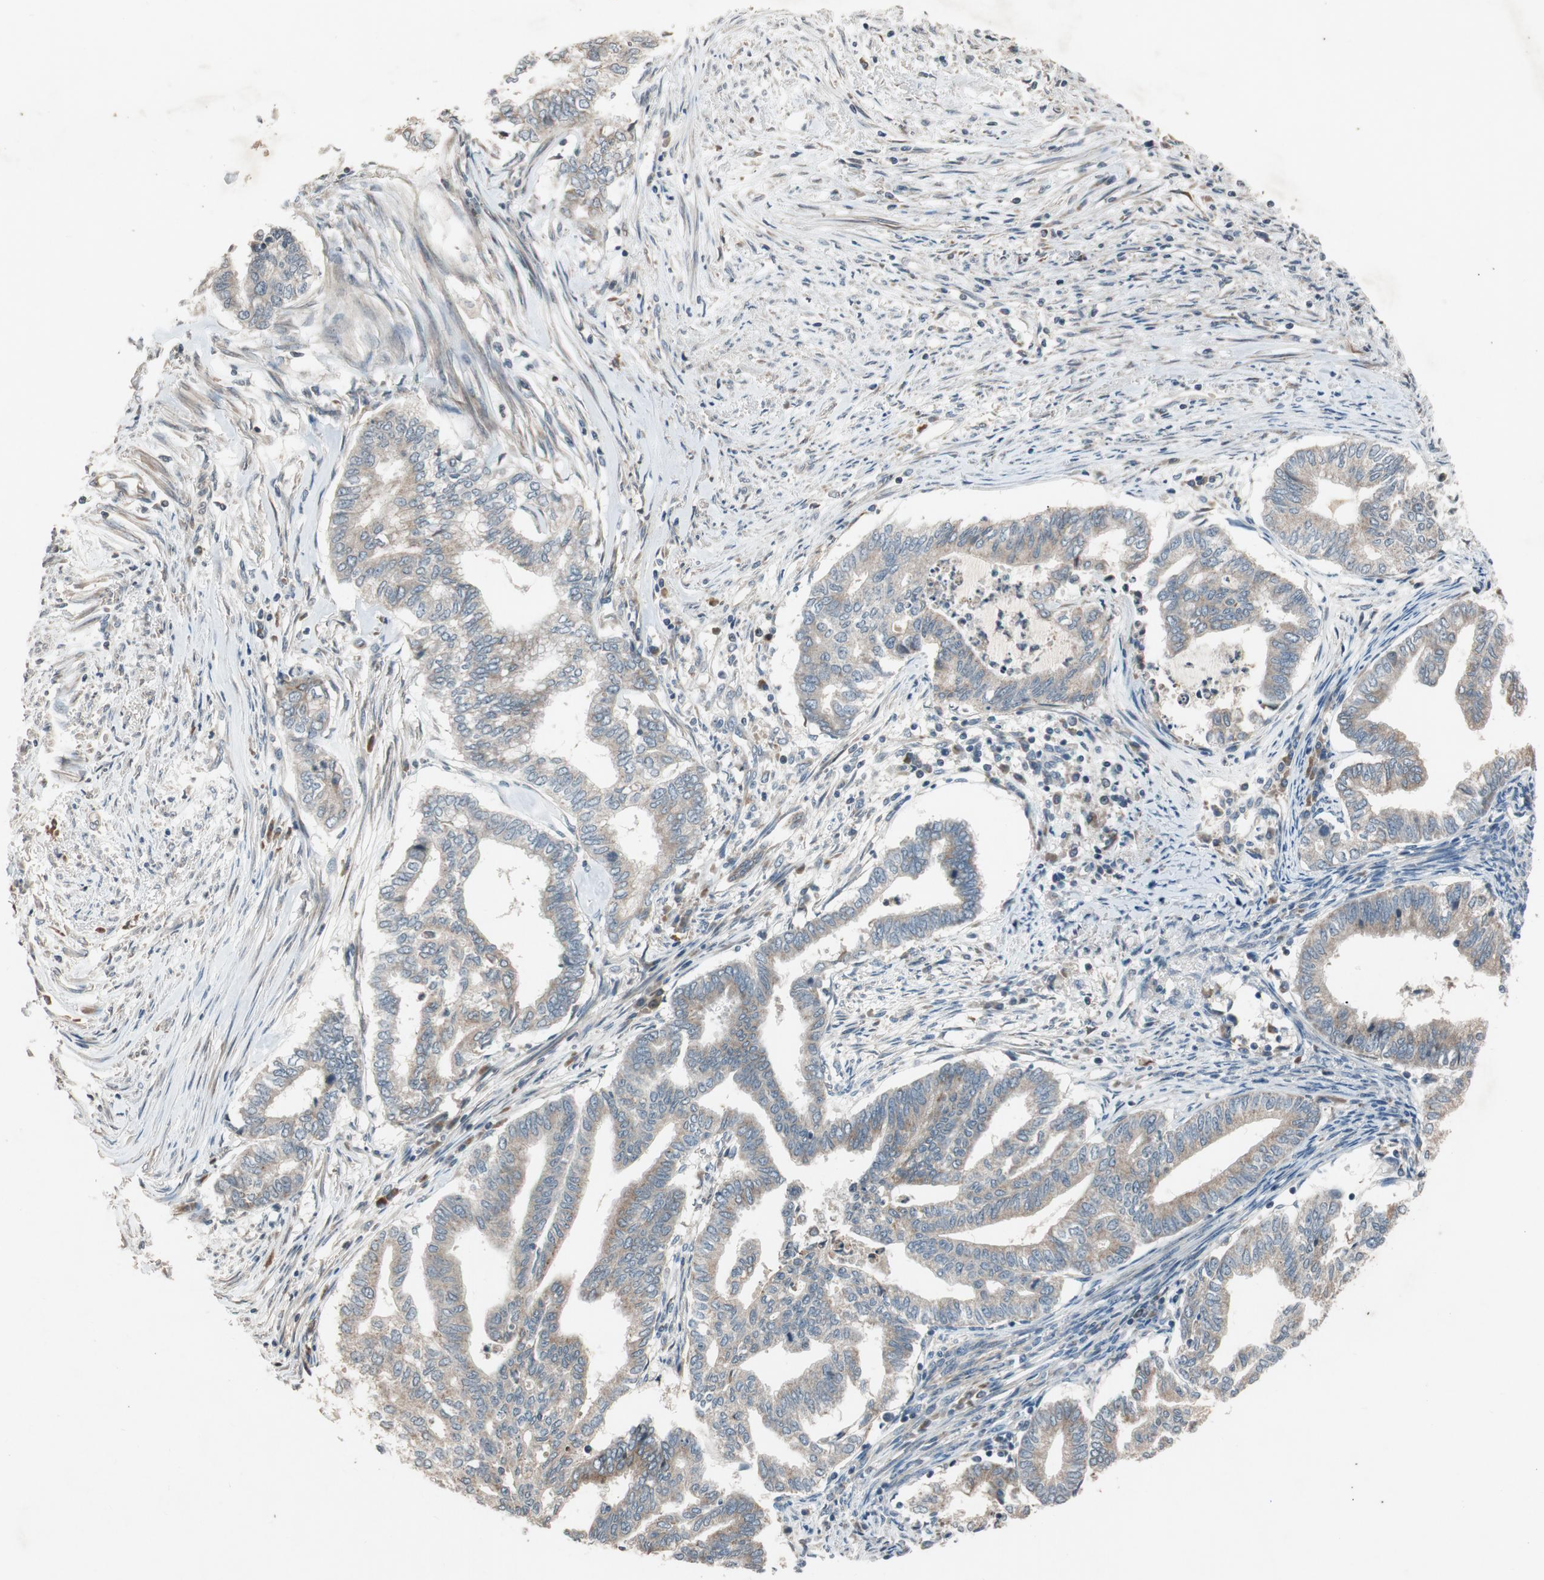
{"staining": {"intensity": "weak", "quantity": ">75%", "location": "cytoplasmic/membranous"}, "tissue": "endometrial cancer", "cell_type": "Tumor cells", "image_type": "cancer", "snomed": [{"axis": "morphology", "description": "Adenocarcinoma, NOS"}, {"axis": "topography", "description": "Endometrium"}], "caption": "Human endometrial adenocarcinoma stained with a brown dye reveals weak cytoplasmic/membranous positive positivity in about >75% of tumor cells.", "gene": "ATP2C1", "patient": {"sex": "female", "age": 79}}